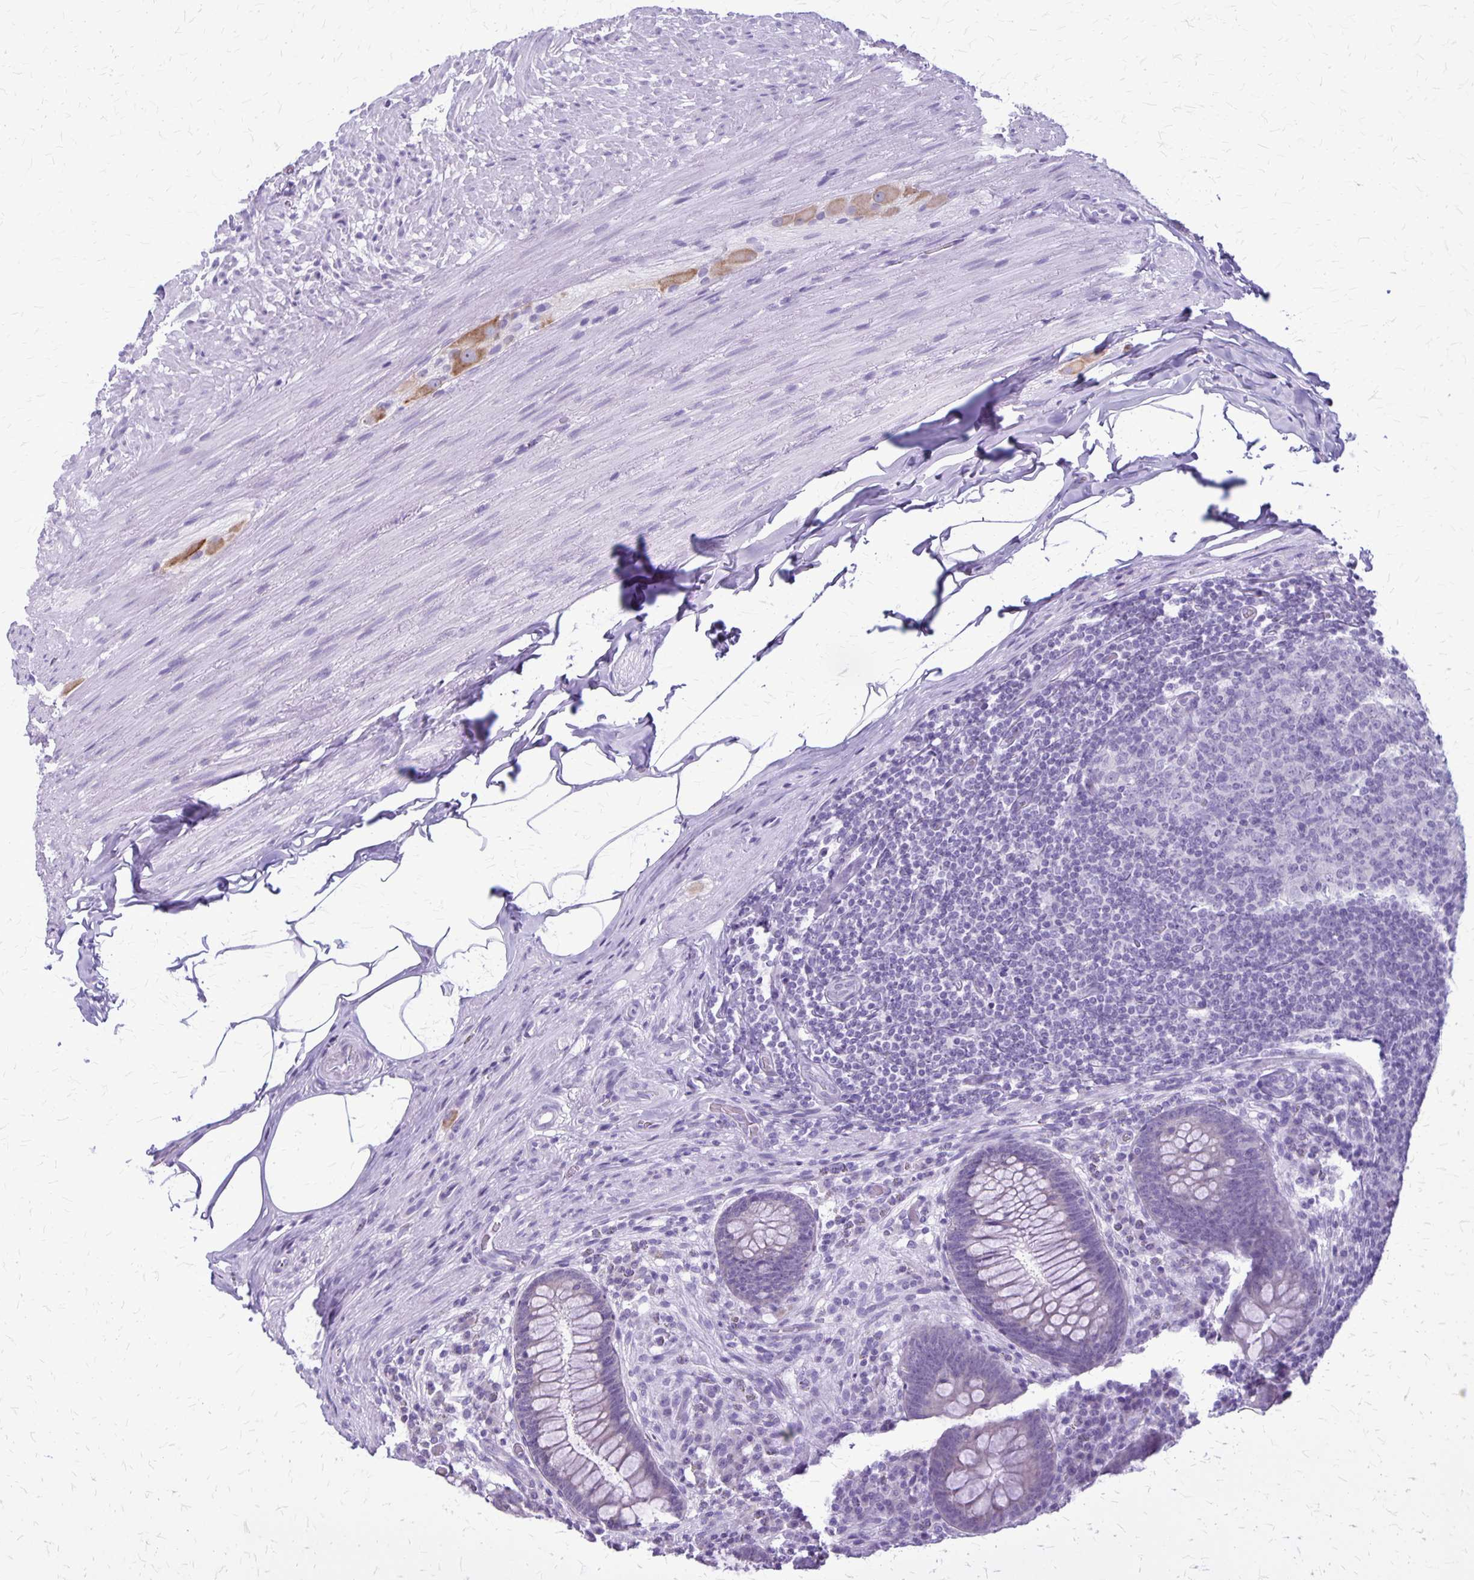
{"staining": {"intensity": "negative", "quantity": "none", "location": "none"}, "tissue": "appendix", "cell_type": "Glandular cells", "image_type": "normal", "snomed": [{"axis": "morphology", "description": "Normal tissue, NOS"}, {"axis": "topography", "description": "Appendix"}], "caption": "IHC micrograph of normal appendix stained for a protein (brown), which reveals no positivity in glandular cells.", "gene": "PLXNB3", "patient": {"sex": "male", "age": 71}}